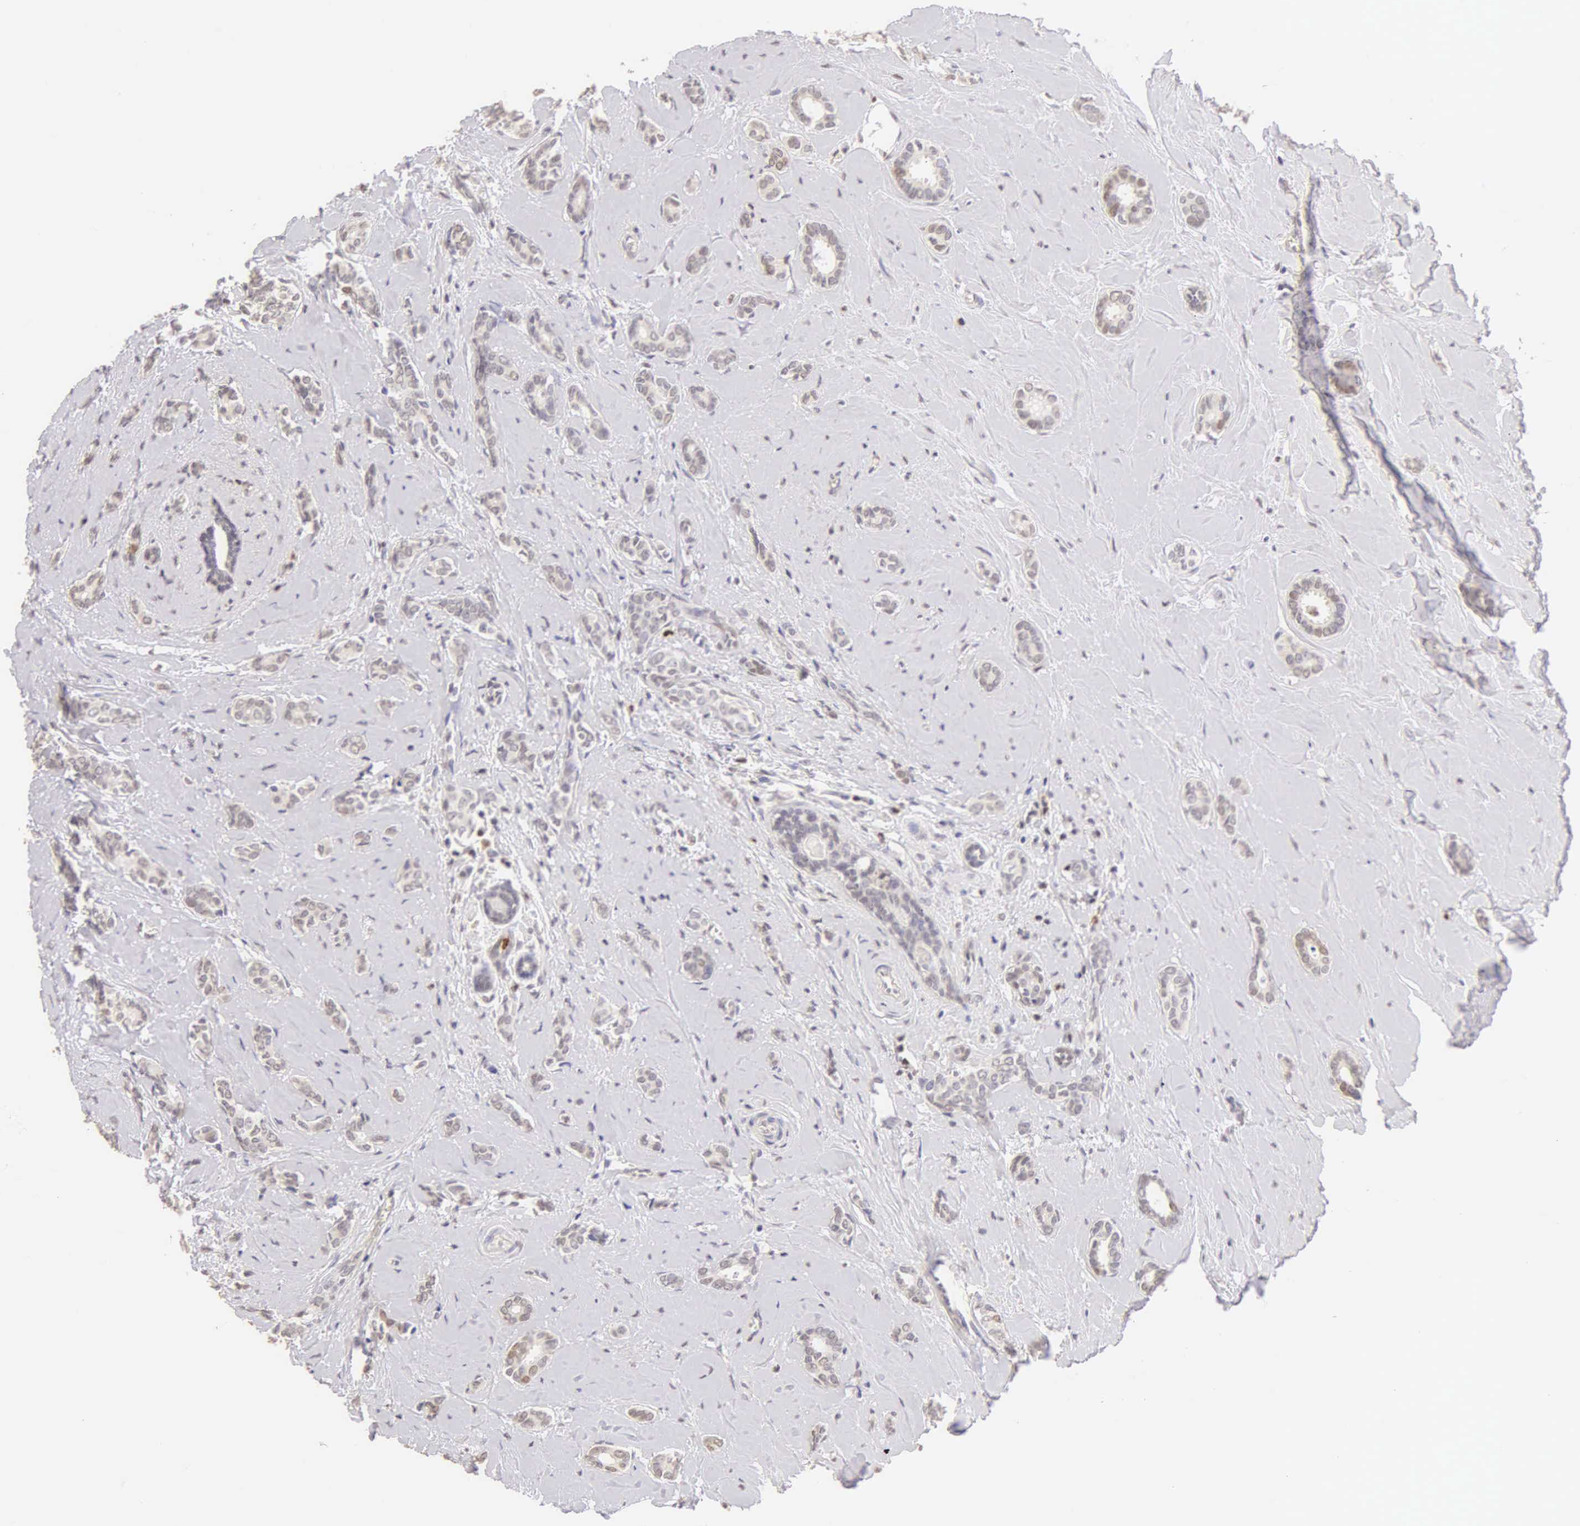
{"staining": {"intensity": "weak", "quantity": "25%-75%", "location": "nuclear"}, "tissue": "breast cancer", "cell_type": "Tumor cells", "image_type": "cancer", "snomed": [{"axis": "morphology", "description": "Duct carcinoma"}, {"axis": "topography", "description": "Breast"}], "caption": "Protein expression analysis of human breast cancer reveals weak nuclear positivity in approximately 25%-75% of tumor cells.", "gene": "MKI67", "patient": {"sex": "female", "age": 50}}